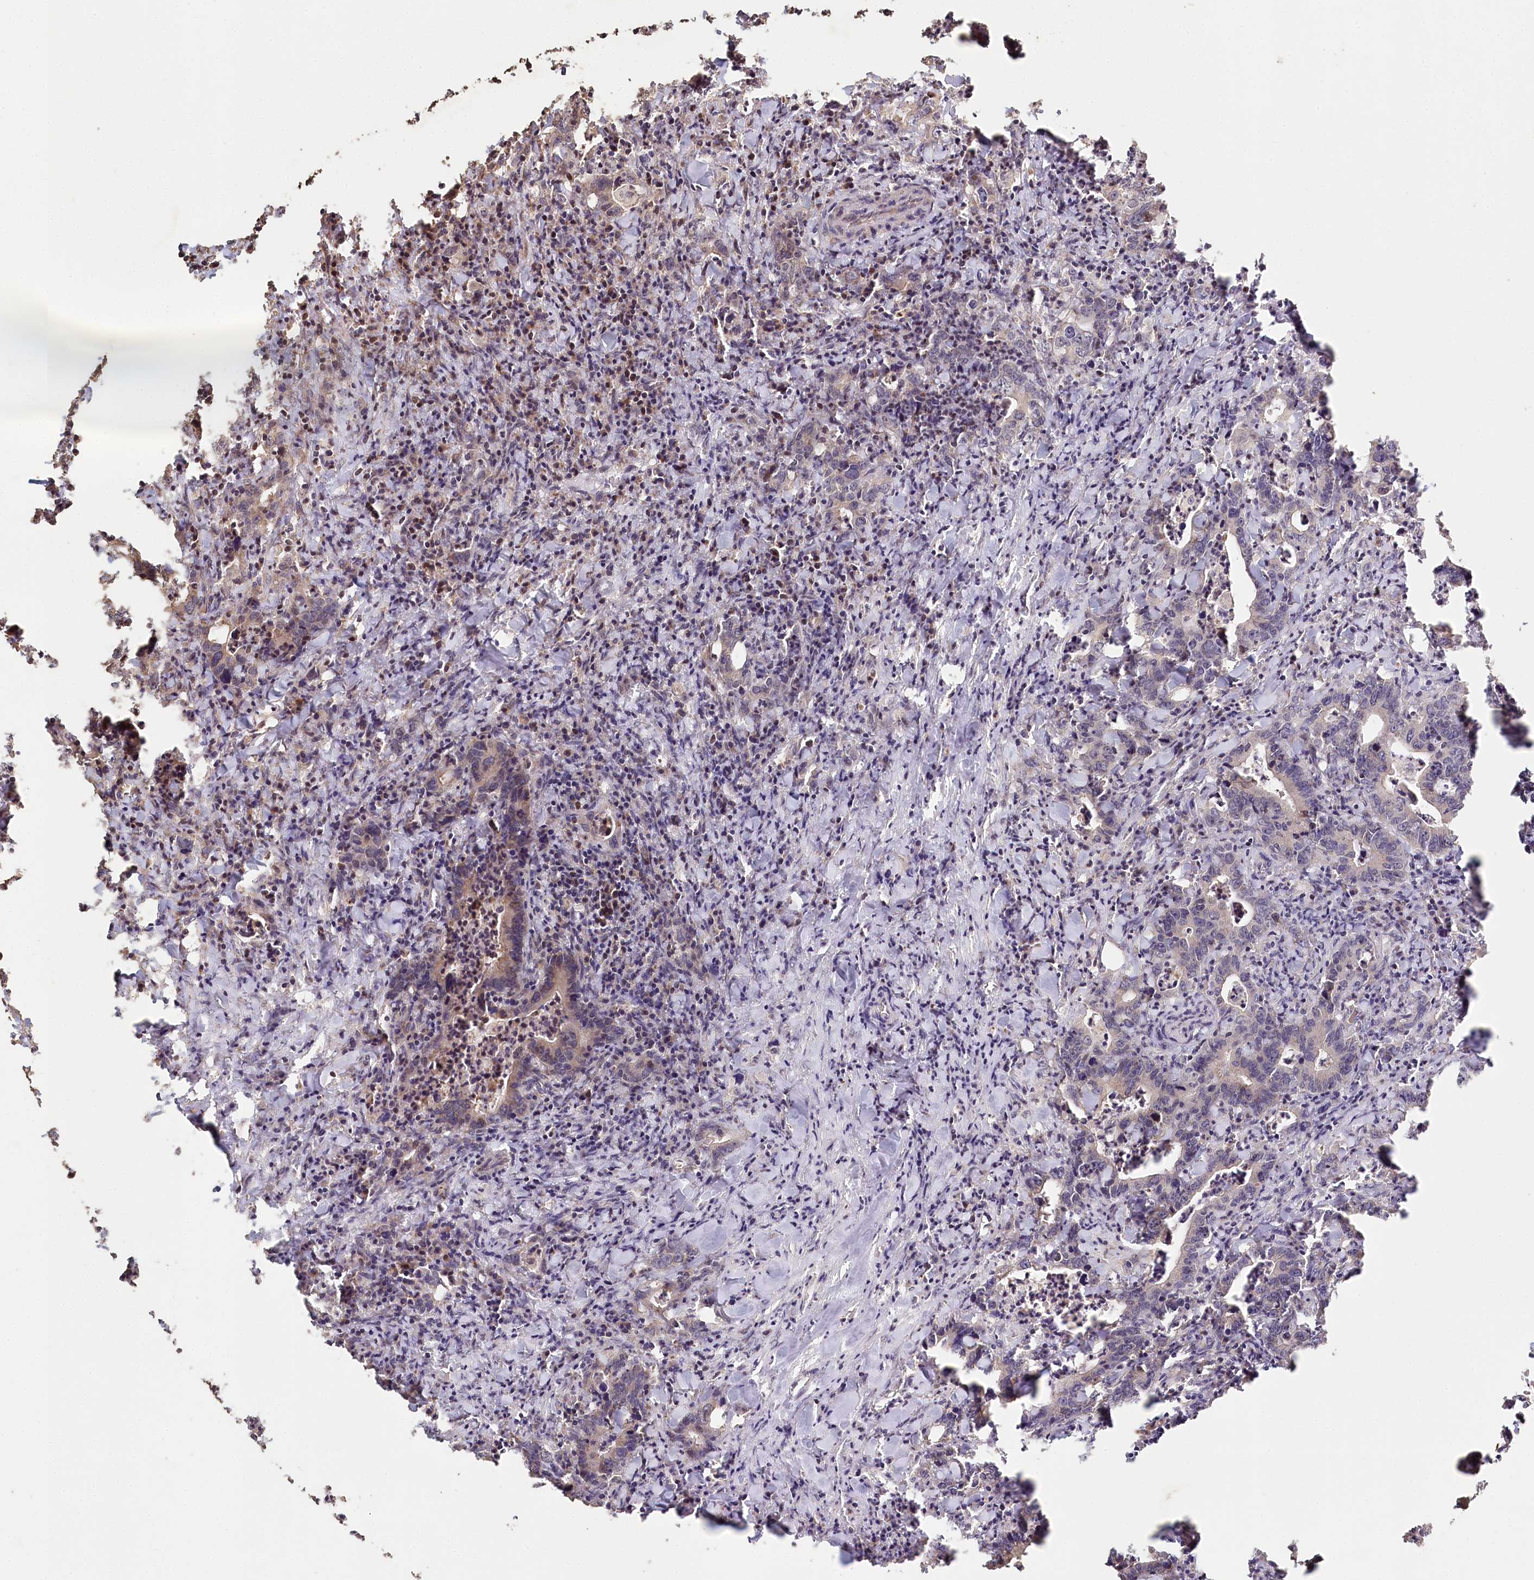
{"staining": {"intensity": "weak", "quantity": "25%-75%", "location": "cytoplasmic/membranous"}, "tissue": "colorectal cancer", "cell_type": "Tumor cells", "image_type": "cancer", "snomed": [{"axis": "morphology", "description": "Adenocarcinoma, NOS"}, {"axis": "topography", "description": "Colon"}], "caption": "About 25%-75% of tumor cells in human colorectal cancer reveal weak cytoplasmic/membranous protein expression as visualized by brown immunohistochemical staining.", "gene": "HAL", "patient": {"sex": "female", "age": 75}}